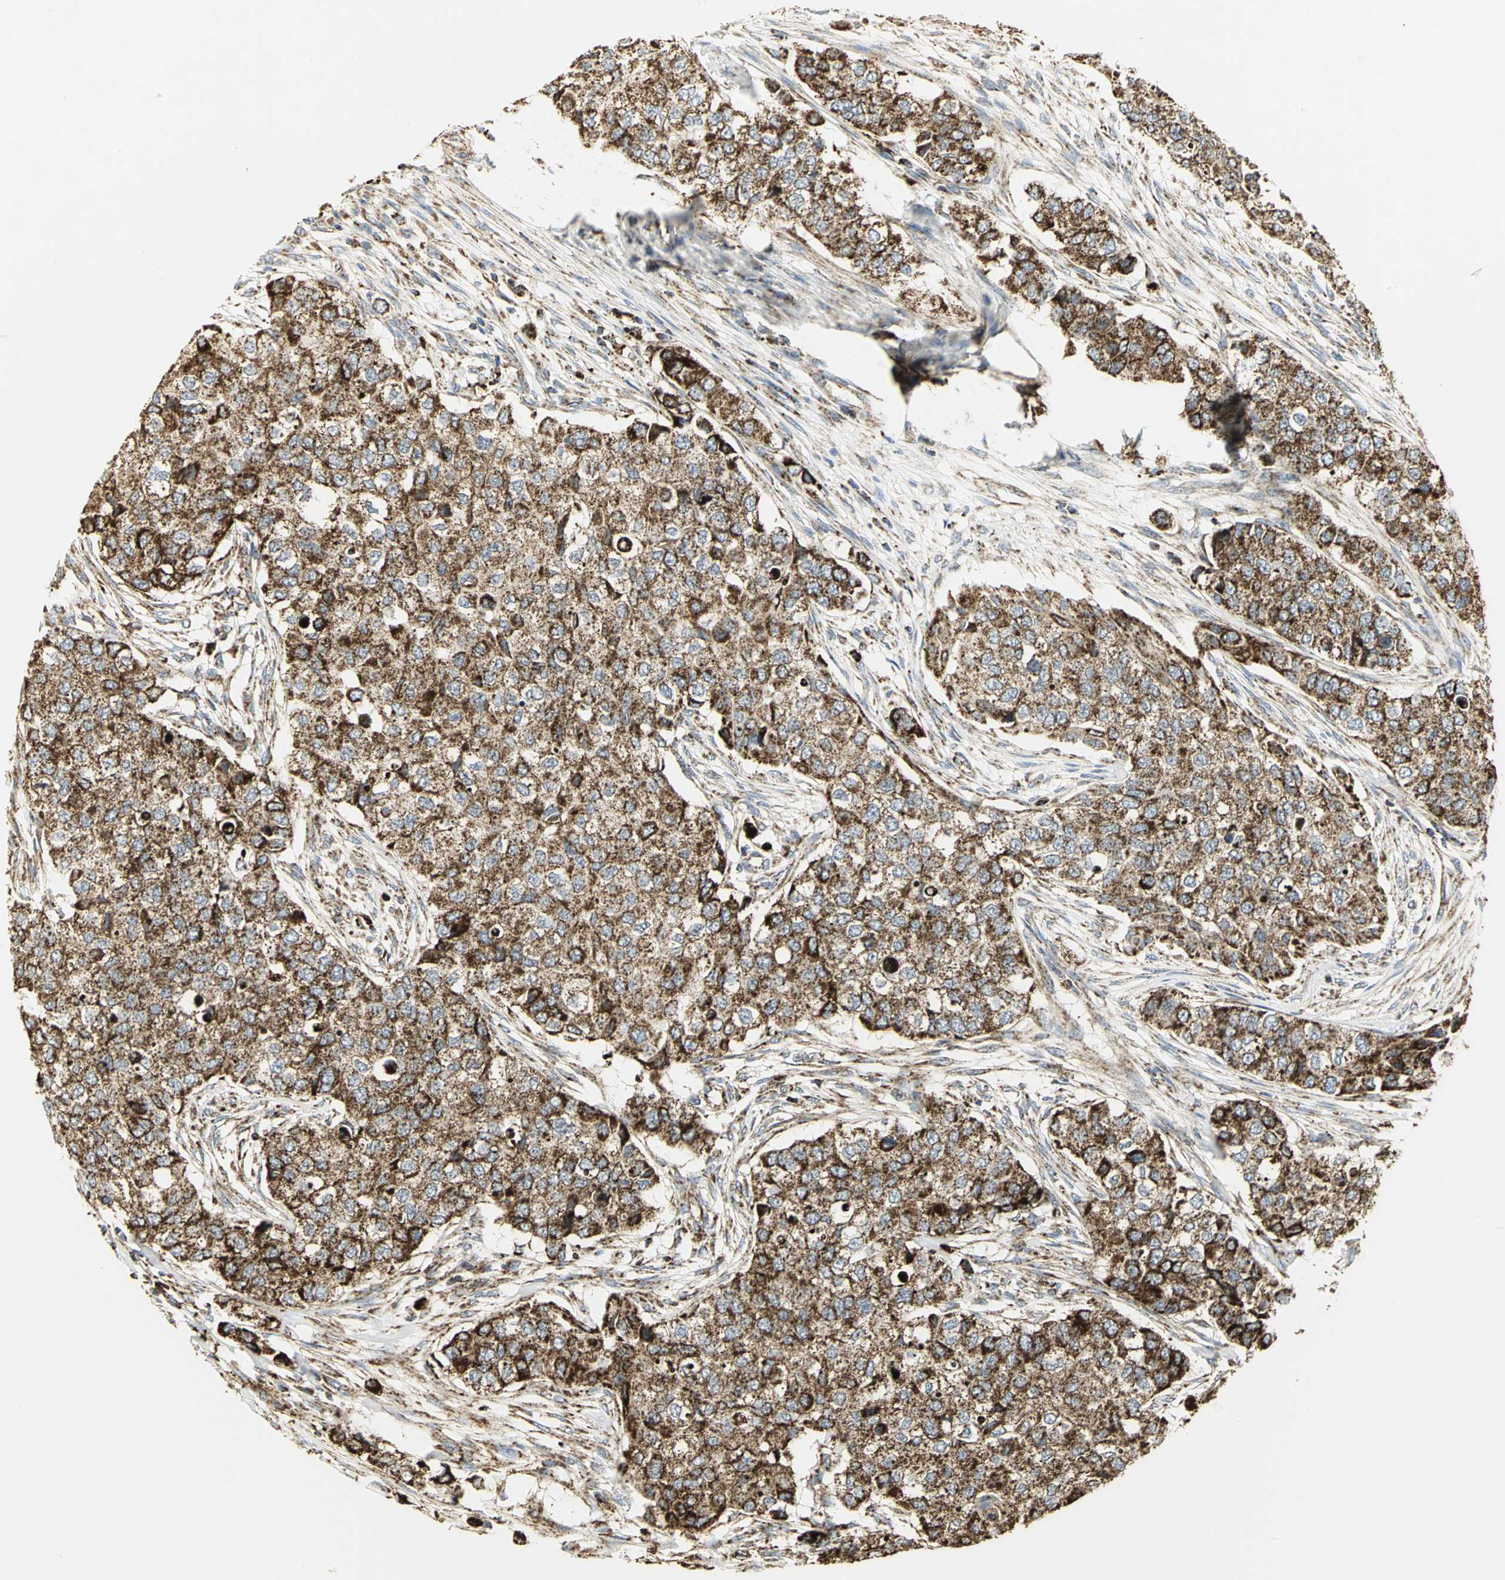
{"staining": {"intensity": "strong", "quantity": ">75%", "location": "cytoplasmic/membranous"}, "tissue": "breast cancer", "cell_type": "Tumor cells", "image_type": "cancer", "snomed": [{"axis": "morphology", "description": "Normal tissue, NOS"}, {"axis": "morphology", "description": "Duct carcinoma"}, {"axis": "topography", "description": "Breast"}], "caption": "Immunohistochemical staining of breast cancer (infiltrating ductal carcinoma) exhibits high levels of strong cytoplasmic/membranous positivity in about >75% of tumor cells.", "gene": "VDAC1", "patient": {"sex": "female", "age": 49}}